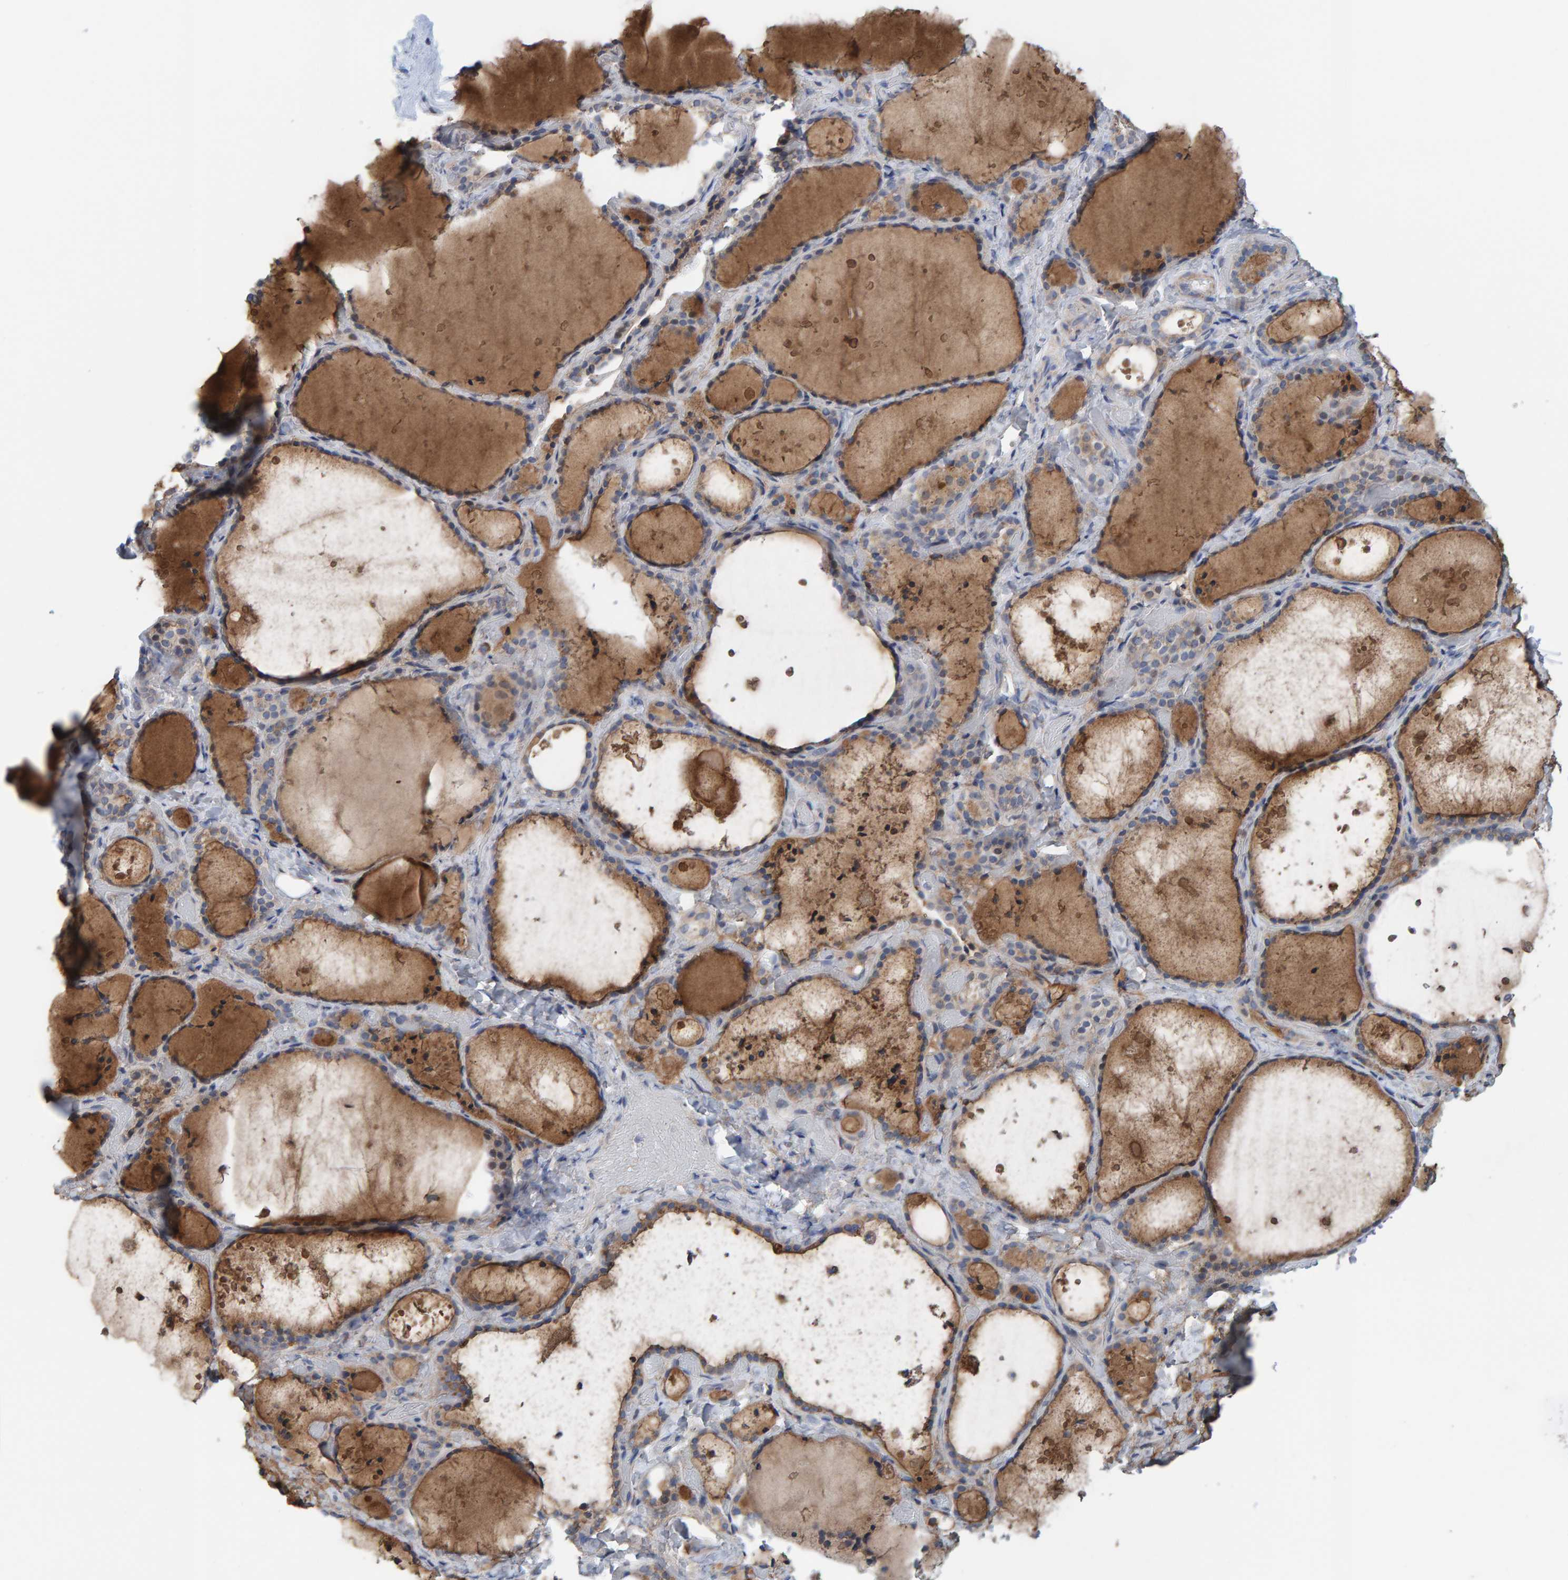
{"staining": {"intensity": "weak", "quantity": ">75%", "location": "cytoplasmic/membranous"}, "tissue": "thyroid gland", "cell_type": "Glandular cells", "image_type": "normal", "snomed": [{"axis": "morphology", "description": "Normal tissue, NOS"}, {"axis": "topography", "description": "Thyroid gland"}], "caption": "Immunohistochemical staining of normal thyroid gland shows weak cytoplasmic/membranous protein staining in about >75% of glandular cells.", "gene": "USP43", "patient": {"sex": "female", "age": 44}}